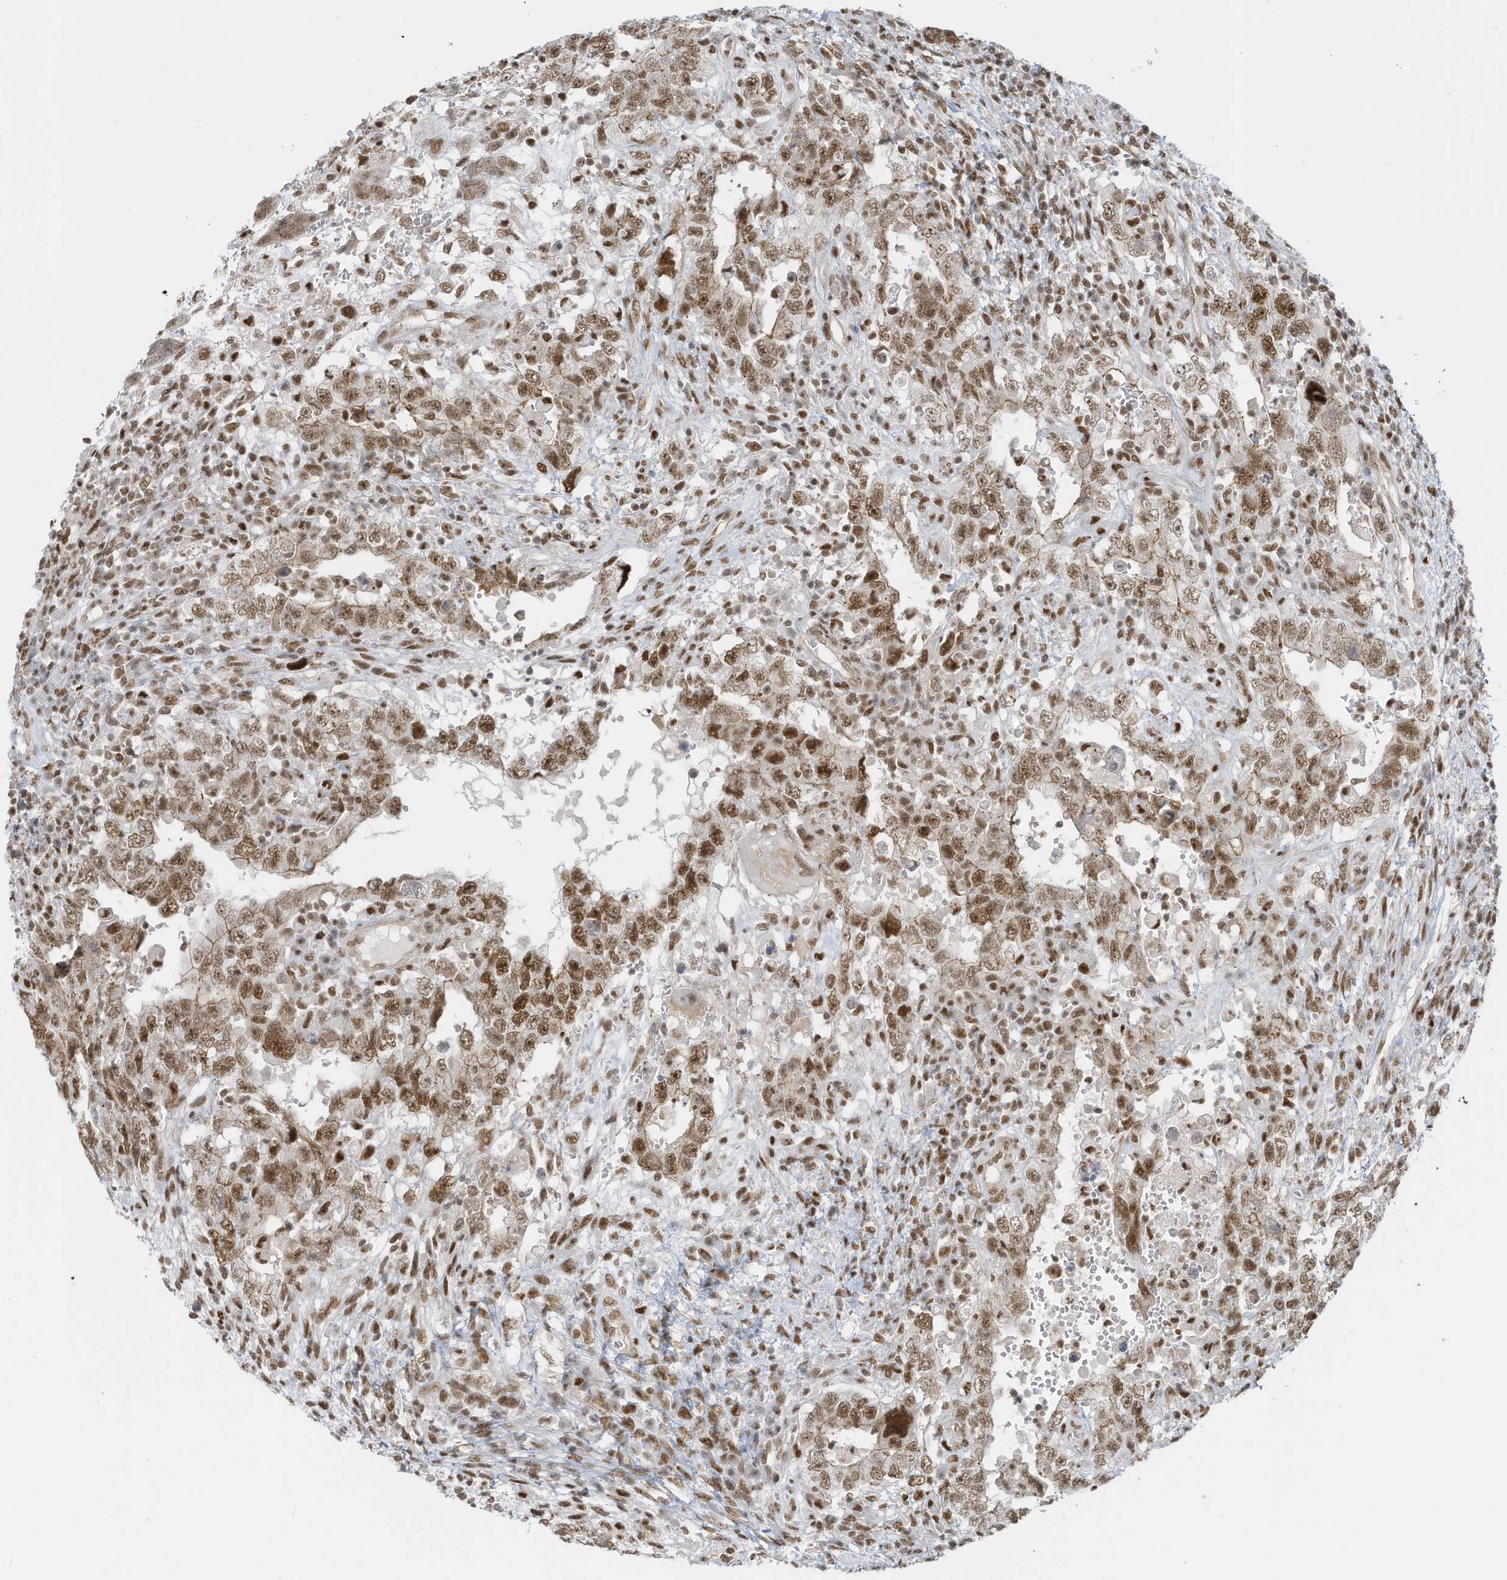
{"staining": {"intensity": "moderate", "quantity": ">75%", "location": "nuclear"}, "tissue": "testis cancer", "cell_type": "Tumor cells", "image_type": "cancer", "snomed": [{"axis": "morphology", "description": "Carcinoma, Embryonal, NOS"}, {"axis": "topography", "description": "Testis"}], "caption": "This is a micrograph of IHC staining of testis embryonal carcinoma, which shows moderate positivity in the nuclear of tumor cells.", "gene": "DBR1", "patient": {"sex": "male", "age": 26}}